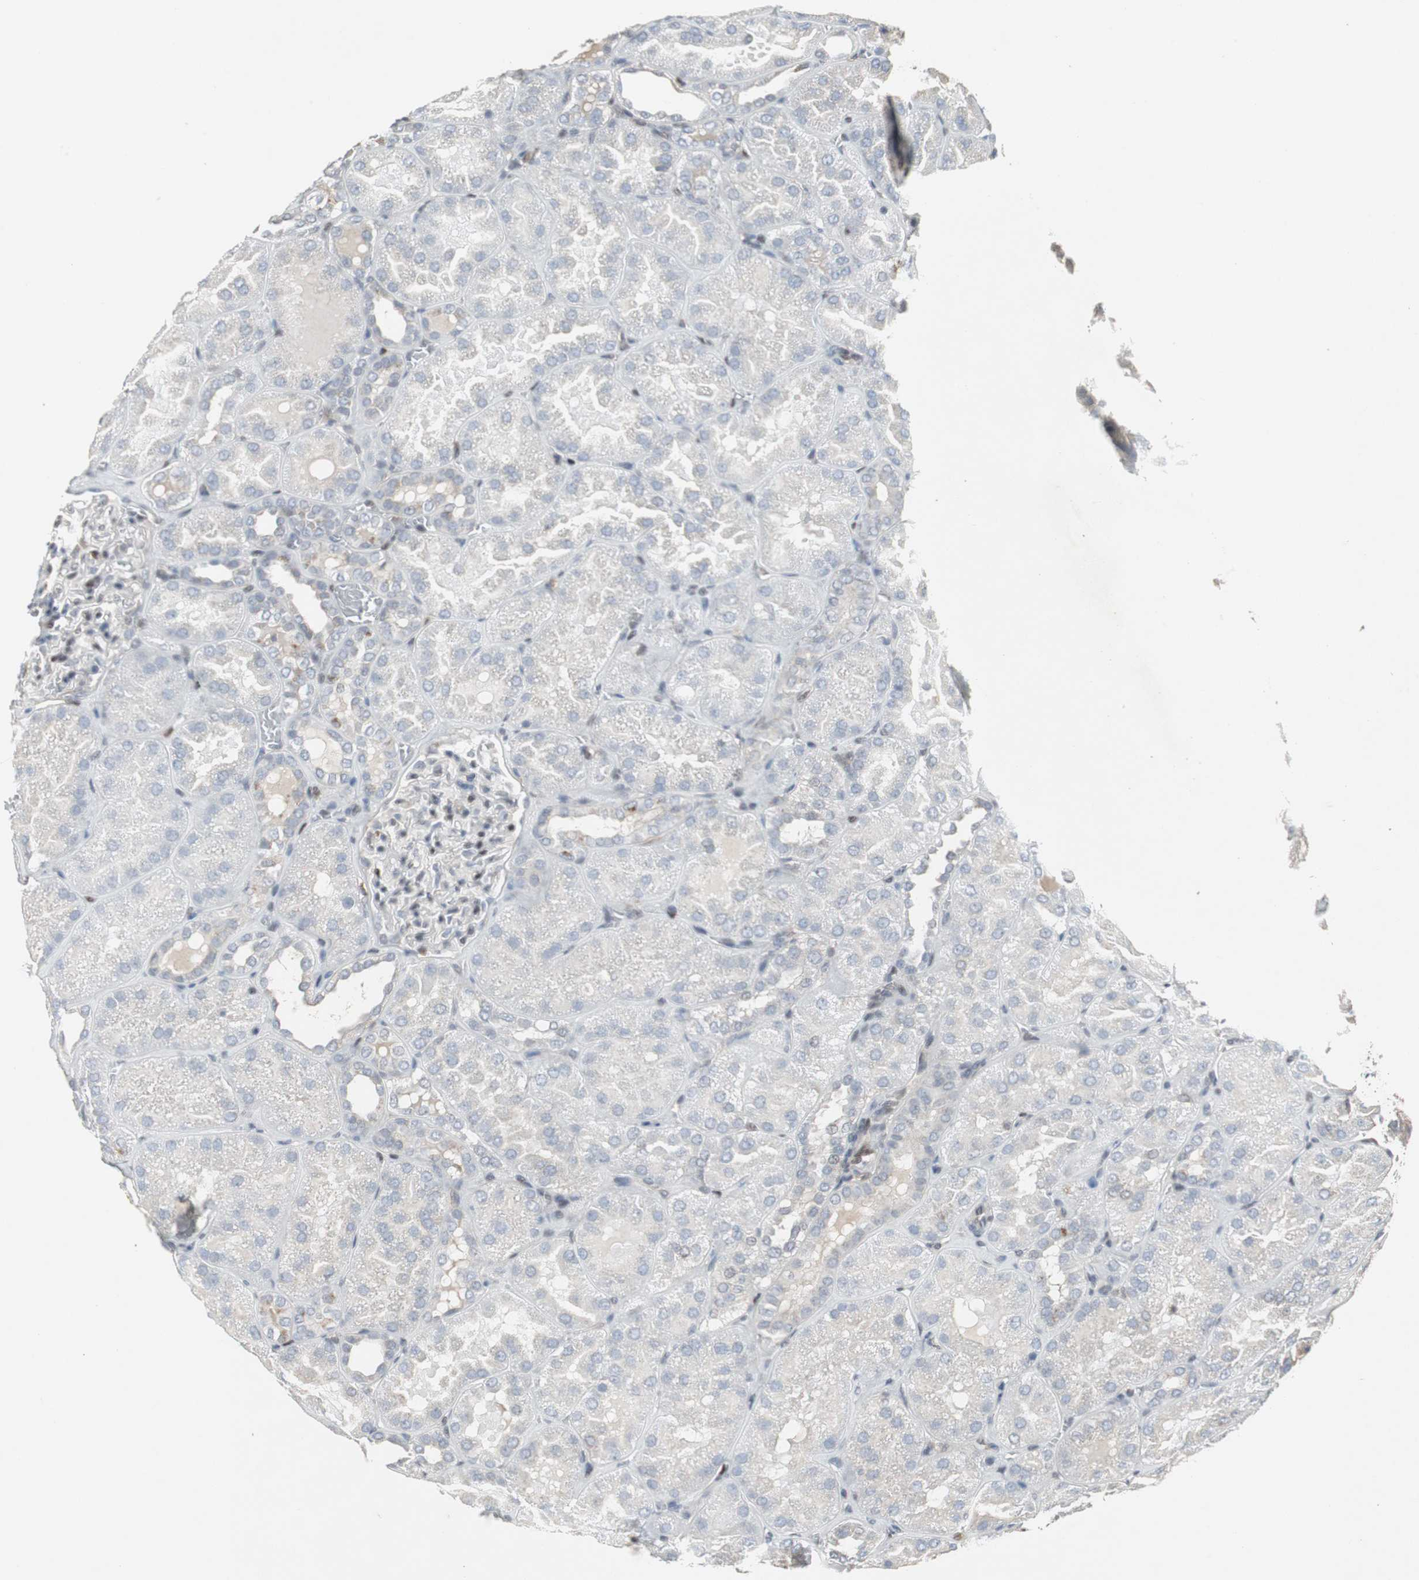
{"staining": {"intensity": "negative", "quantity": "none", "location": "none"}, "tissue": "kidney", "cell_type": "Cells in glomeruli", "image_type": "normal", "snomed": [{"axis": "morphology", "description": "Normal tissue, NOS"}, {"axis": "topography", "description": "Kidney"}], "caption": "Immunohistochemistry micrograph of normal kidney: kidney stained with DAB shows no significant protein positivity in cells in glomeruli. The staining is performed using DAB brown chromogen with nuclei counter-stained in using hematoxylin.", "gene": "GRK2", "patient": {"sex": "male", "age": 28}}